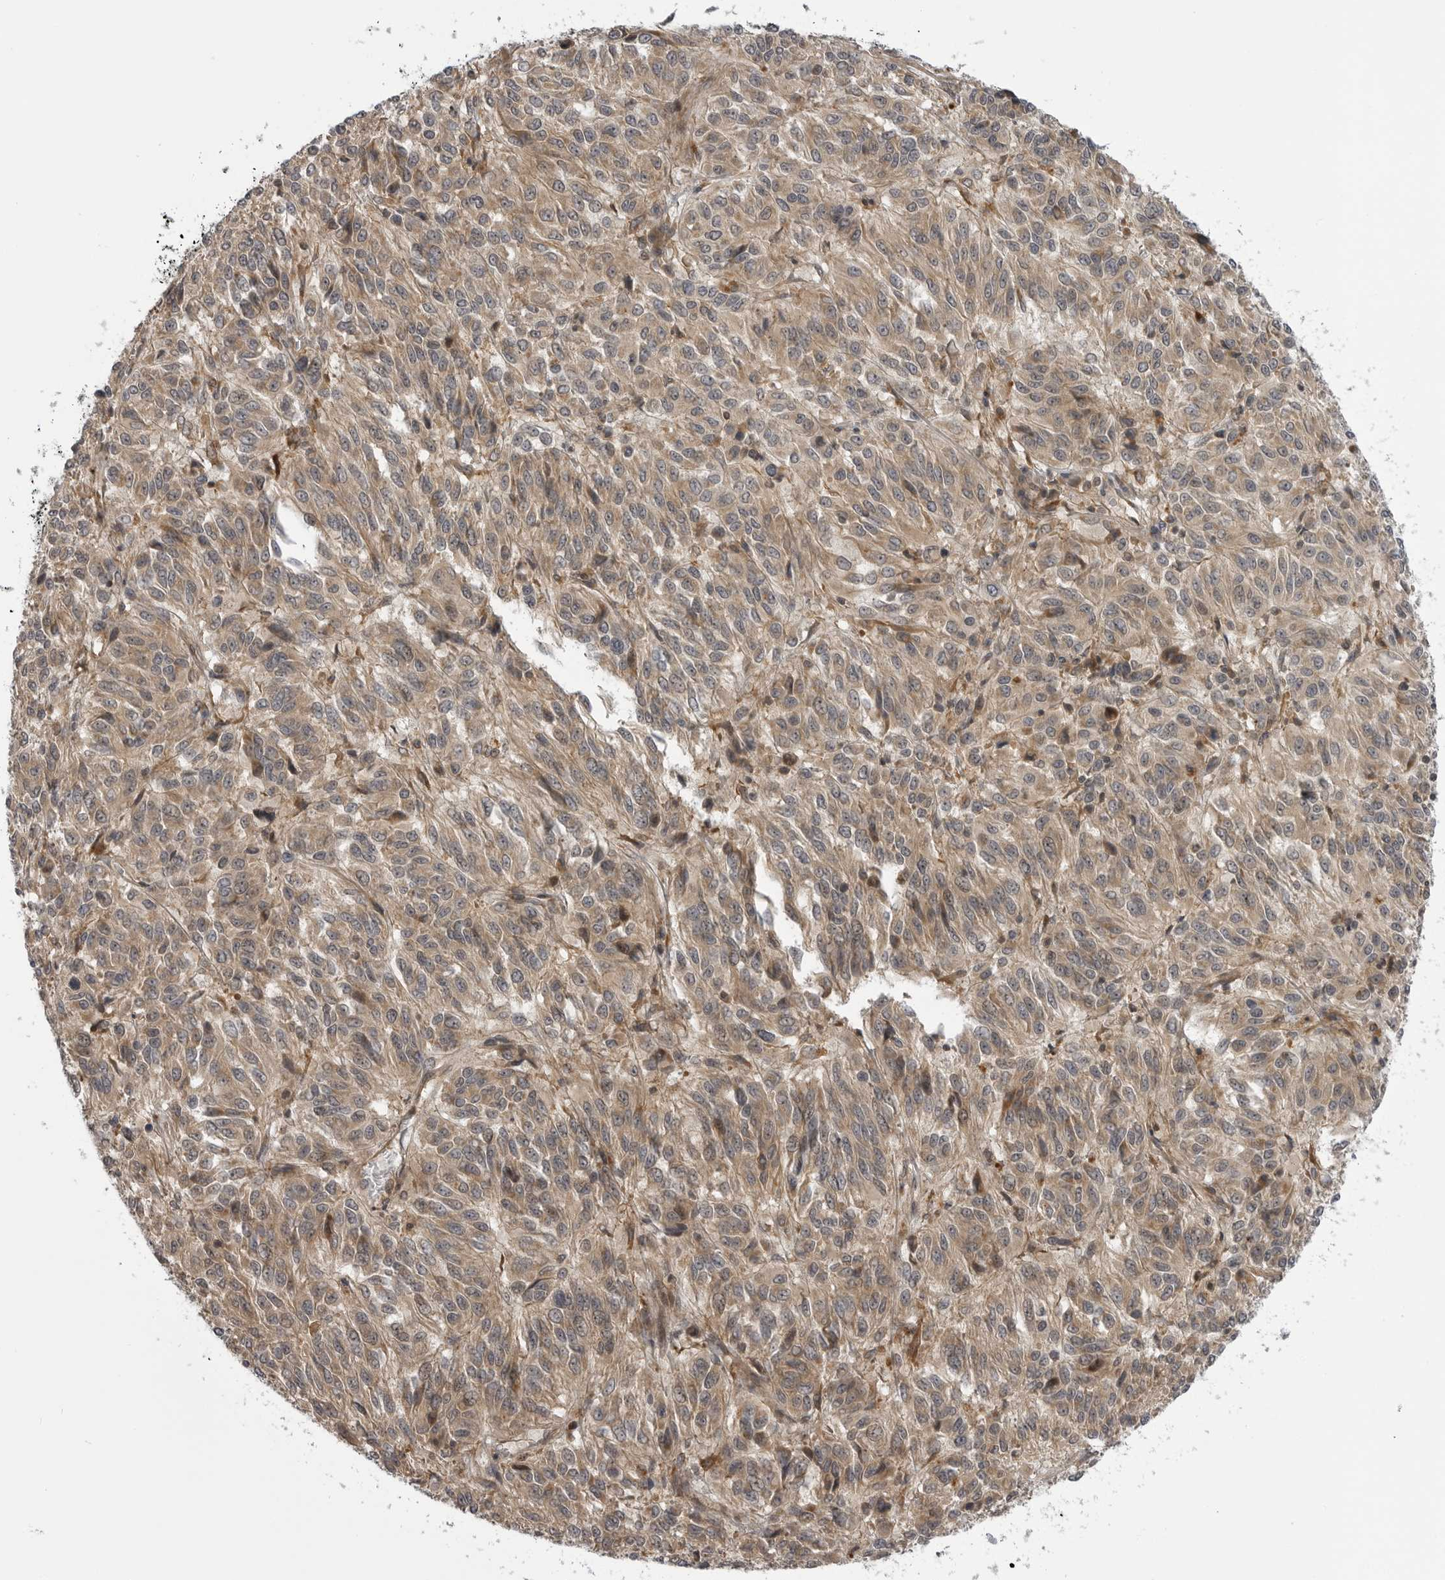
{"staining": {"intensity": "weak", "quantity": ">75%", "location": "cytoplasmic/membranous"}, "tissue": "melanoma", "cell_type": "Tumor cells", "image_type": "cancer", "snomed": [{"axis": "morphology", "description": "Malignant melanoma, Metastatic site"}, {"axis": "topography", "description": "Lung"}], "caption": "This image shows IHC staining of malignant melanoma (metastatic site), with low weak cytoplasmic/membranous positivity in about >75% of tumor cells.", "gene": "LRRC45", "patient": {"sex": "male", "age": 64}}